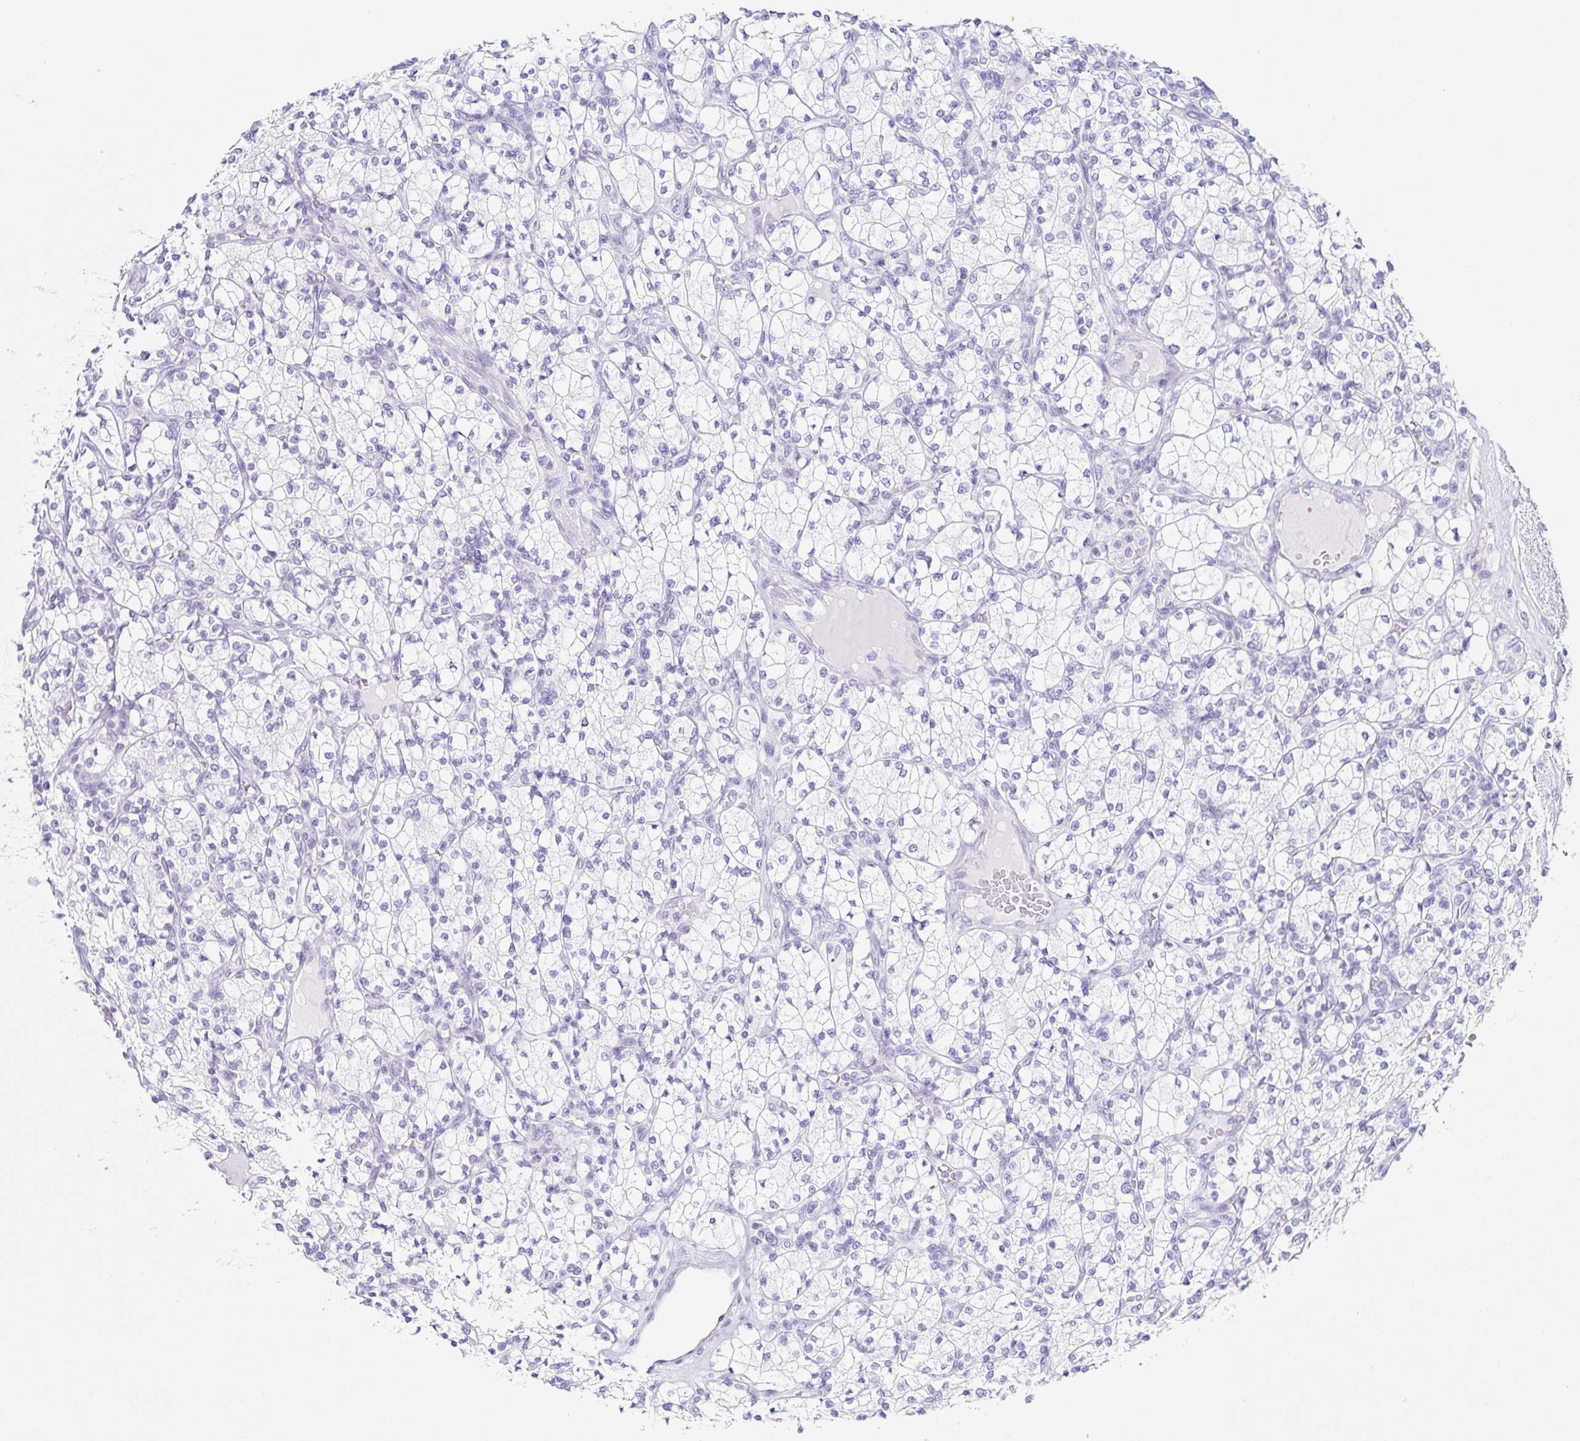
{"staining": {"intensity": "negative", "quantity": "none", "location": "none"}, "tissue": "renal cancer", "cell_type": "Tumor cells", "image_type": "cancer", "snomed": [{"axis": "morphology", "description": "Adenocarcinoma, NOS"}, {"axis": "topography", "description": "Kidney"}], "caption": "High magnification brightfield microscopy of renal cancer stained with DAB (3,3'-diaminobenzidine) (brown) and counterstained with hematoxylin (blue): tumor cells show no significant staining.", "gene": "CLDND2", "patient": {"sex": "male", "age": 77}}